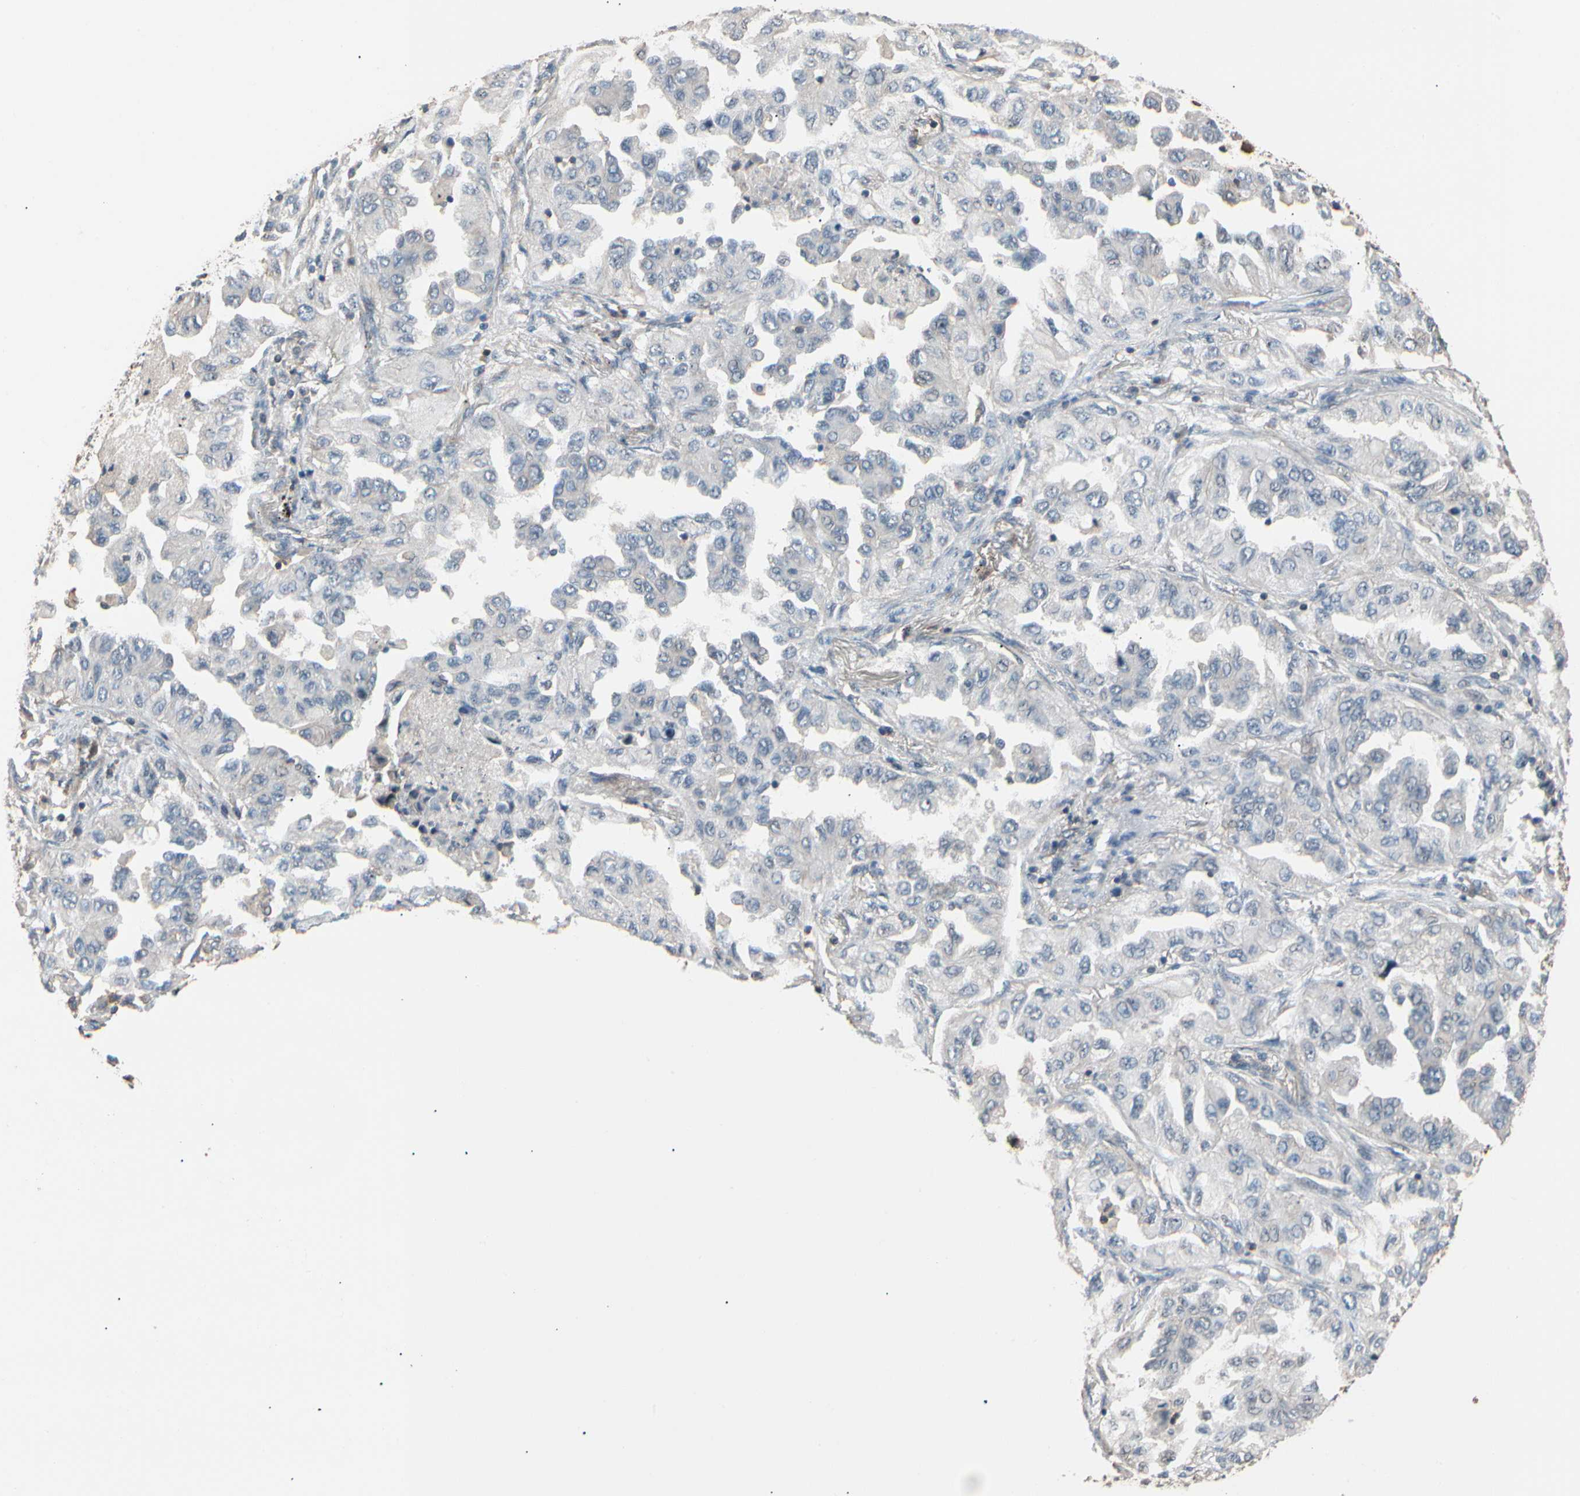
{"staining": {"intensity": "negative", "quantity": "none", "location": "none"}, "tissue": "lung cancer", "cell_type": "Tumor cells", "image_type": "cancer", "snomed": [{"axis": "morphology", "description": "Adenocarcinoma, NOS"}, {"axis": "topography", "description": "Lung"}], "caption": "The immunohistochemistry (IHC) micrograph has no significant positivity in tumor cells of lung cancer tissue. (Stains: DAB (3,3'-diaminobenzidine) immunohistochemistry (IHC) with hematoxylin counter stain, Microscopy: brightfield microscopy at high magnification).", "gene": "MAPK13", "patient": {"sex": "female", "age": 65}}